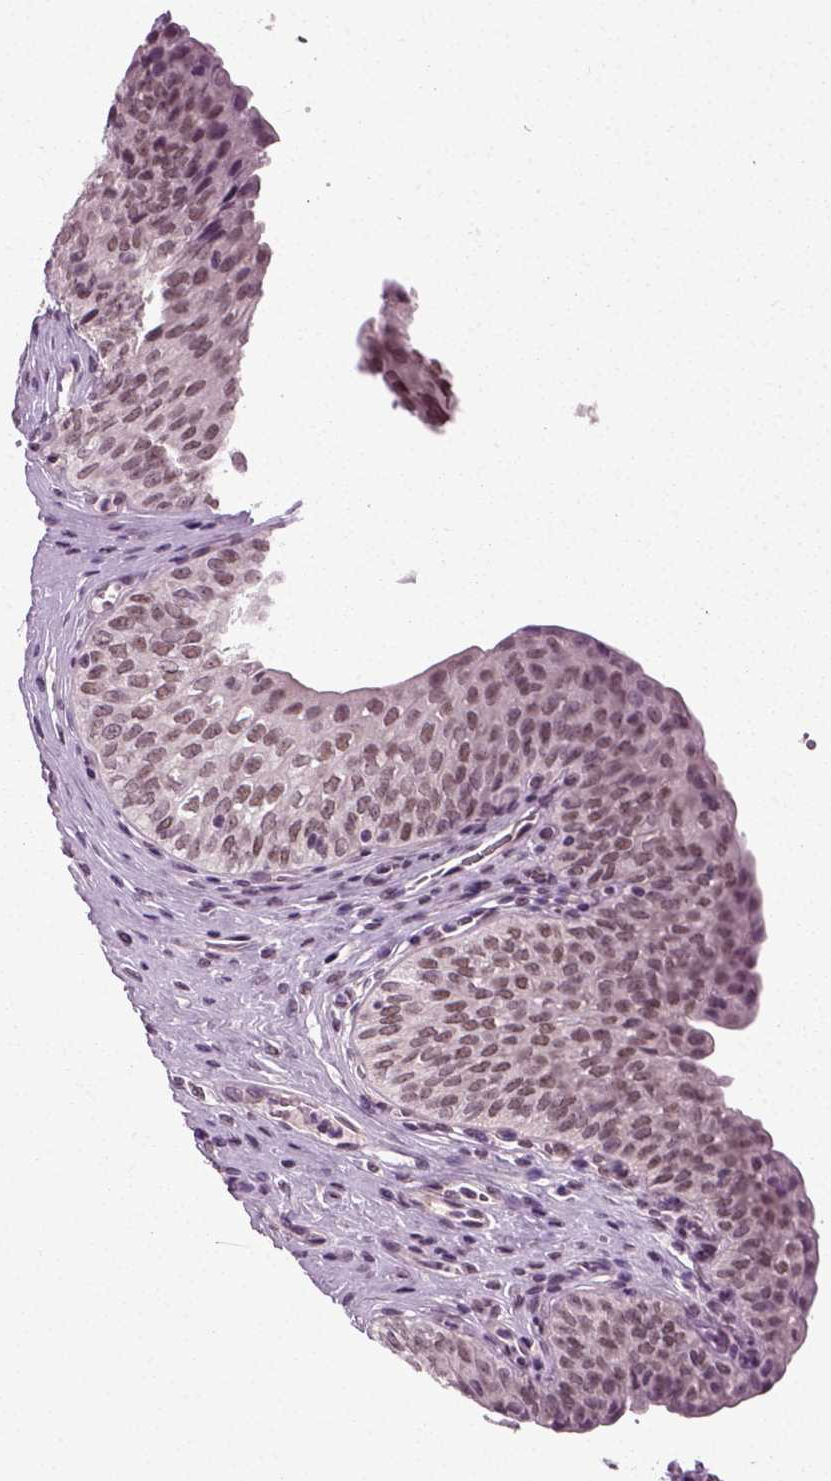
{"staining": {"intensity": "moderate", "quantity": "25%-75%", "location": "nuclear"}, "tissue": "urinary bladder", "cell_type": "Urothelial cells", "image_type": "normal", "snomed": [{"axis": "morphology", "description": "Normal tissue, NOS"}, {"axis": "topography", "description": "Urinary bladder"}], "caption": "High-power microscopy captured an immunohistochemistry histopathology image of unremarkable urinary bladder, revealing moderate nuclear positivity in approximately 25%-75% of urothelial cells.", "gene": "RCOR3", "patient": {"sex": "male", "age": 66}}